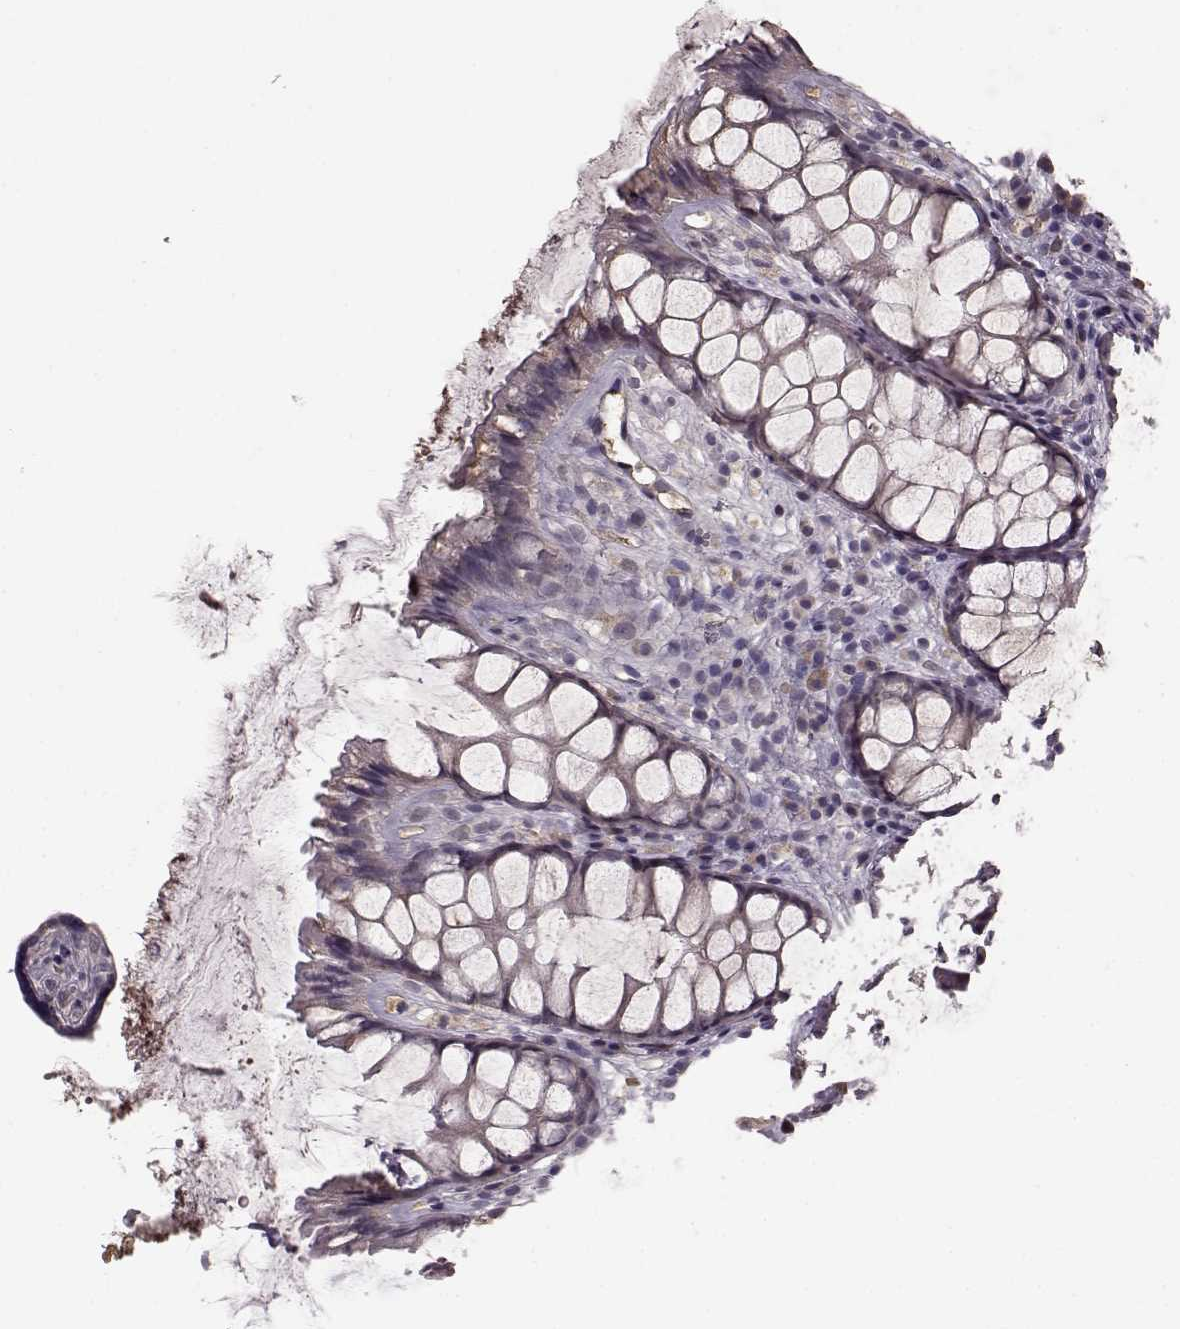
{"staining": {"intensity": "negative", "quantity": "none", "location": "none"}, "tissue": "rectum", "cell_type": "Glandular cells", "image_type": "normal", "snomed": [{"axis": "morphology", "description": "Normal tissue, NOS"}, {"axis": "topography", "description": "Rectum"}], "caption": "DAB immunohistochemical staining of normal rectum demonstrates no significant positivity in glandular cells.", "gene": "NRL", "patient": {"sex": "female", "age": 62}}